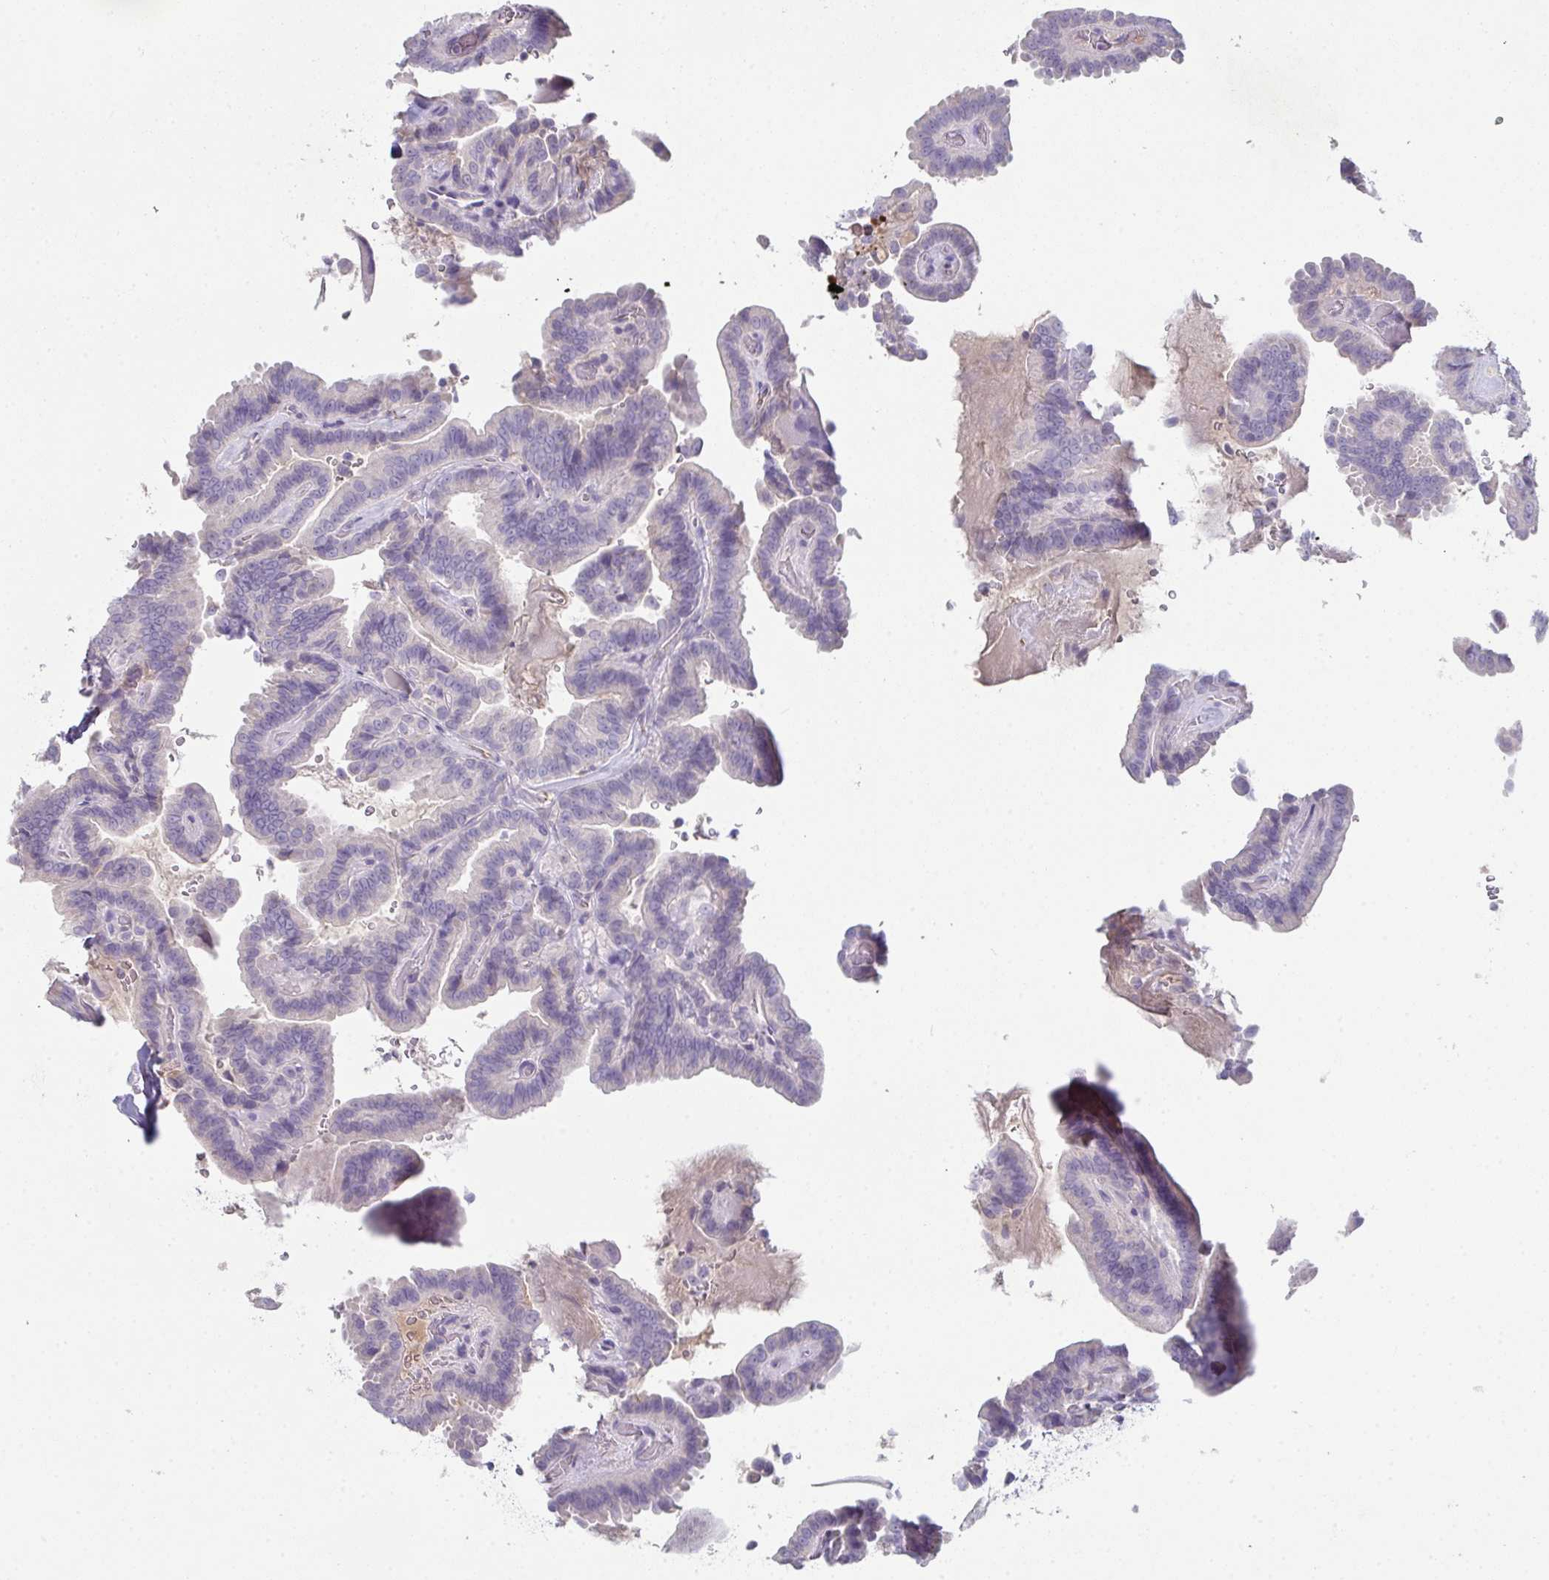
{"staining": {"intensity": "negative", "quantity": "none", "location": "none"}, "tissue": "thyroid cancer", "cell_type": "Tumor cells", "image_type": "cancer", "snomed": [{"axis": "morphology", "description": "Papillary adenocarcinoma, NOS"}, {"axis": "topography", "description": "Thyroid gland"}], "caption": "Papillary adenocarcinoma (thyroid) was stained to show a protein in brown. There is no significant positivity in tumor cells.", "gene": "ADAM21", "patient": {"sex": "male", "age": 61}}